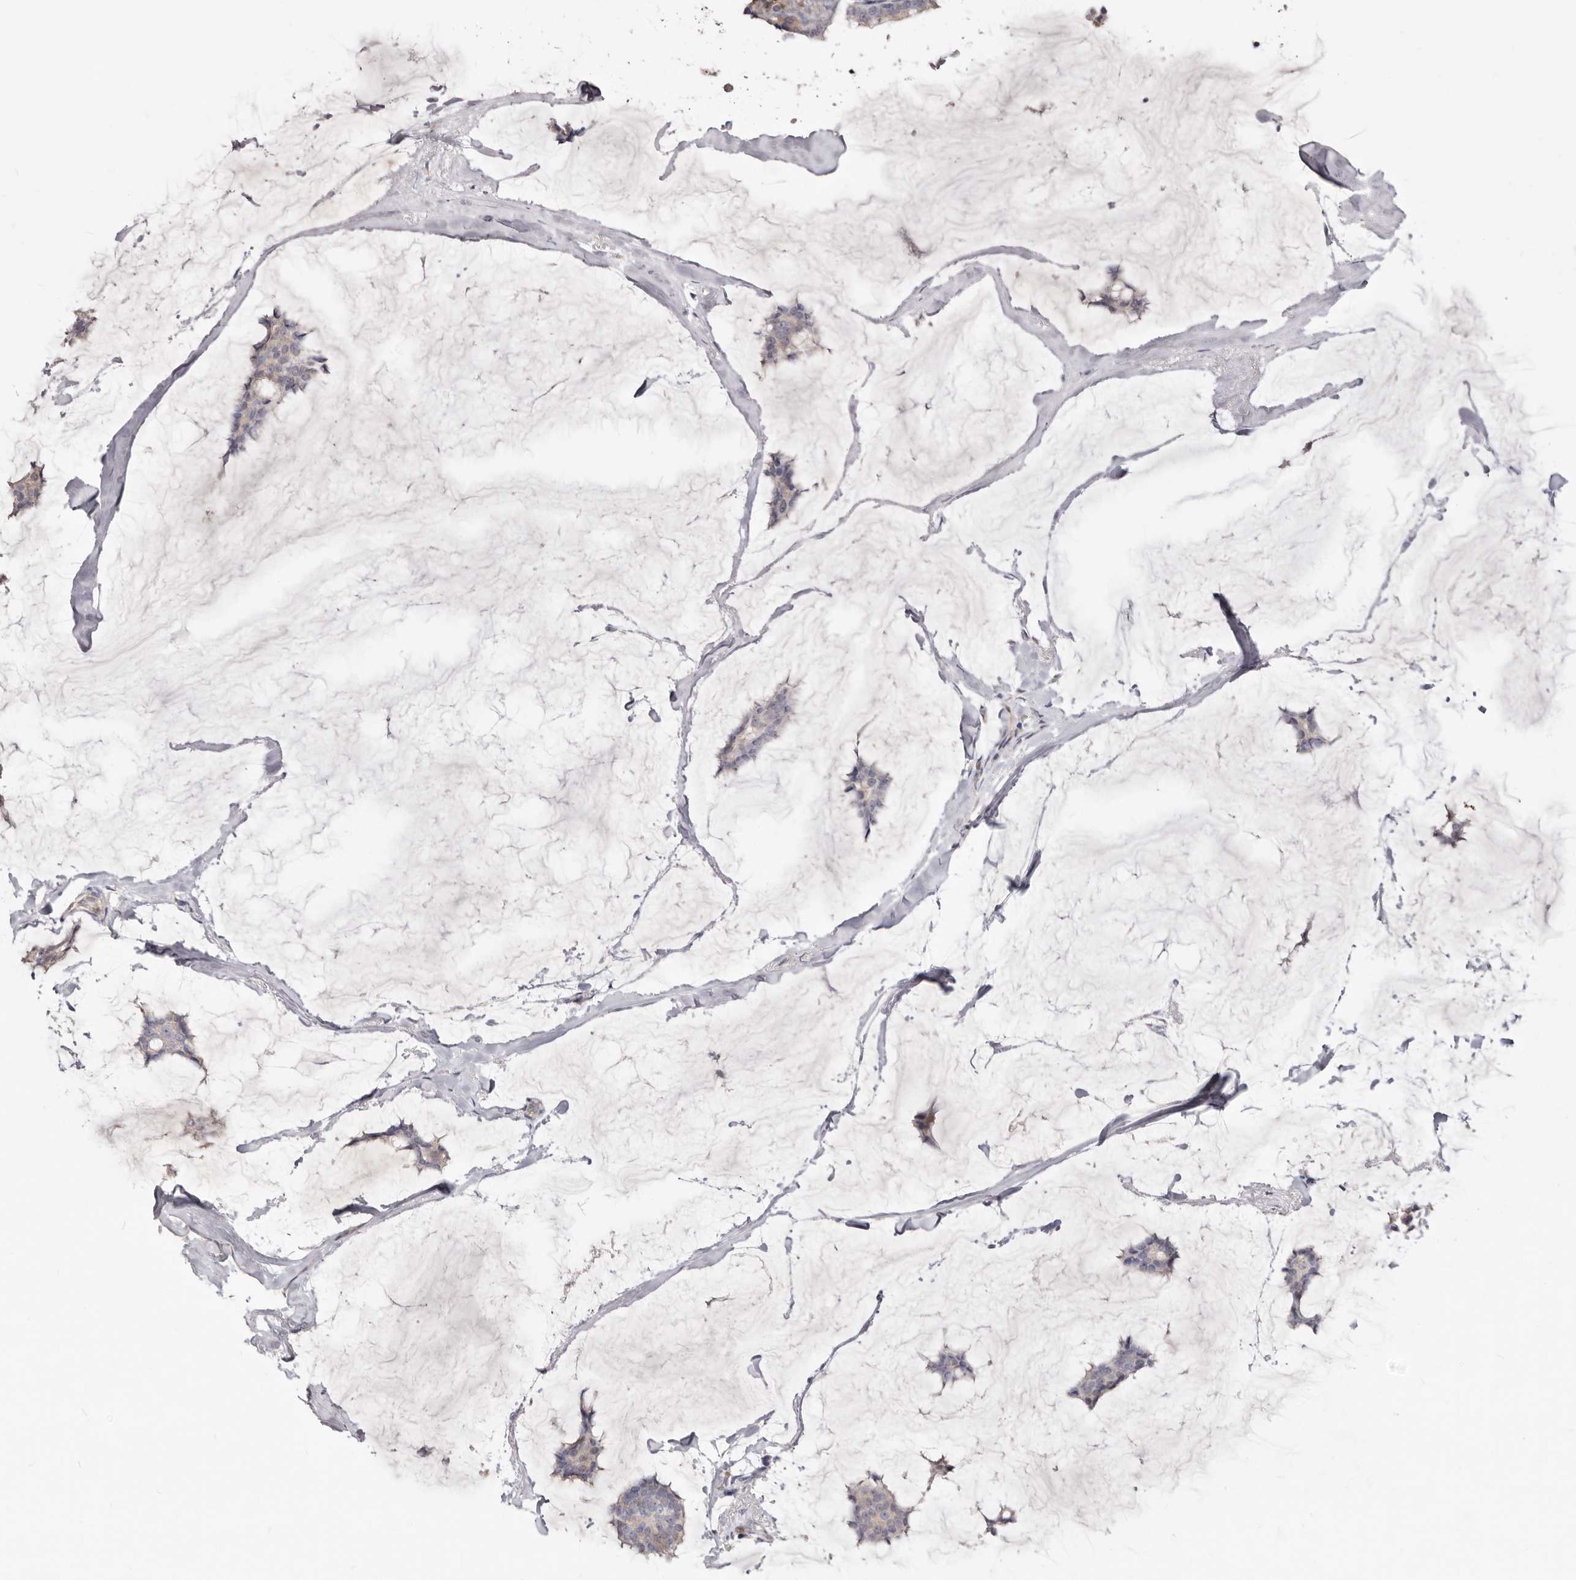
{"staining": {"intensity": "negative", "quantity": "none", "location": "none"}, "tissue": "breast cancer", "cell_type": "Tumor cells", "image_type": "cancer", "snomed": [{"axis": "morphology", "description": "Duct carcinoma"}, {"axis": "topography", "description": "Breast"}], "caption": "Immunohistochemistry (IHC) of human invasive ductal carcinoma (breast) exhibits no expression in tumor cells. (Immunohistochemistry, brightfield microscopy, high magnification).", "gene": "LRRC25", "patient": {"sex": "female", "age": 93}}